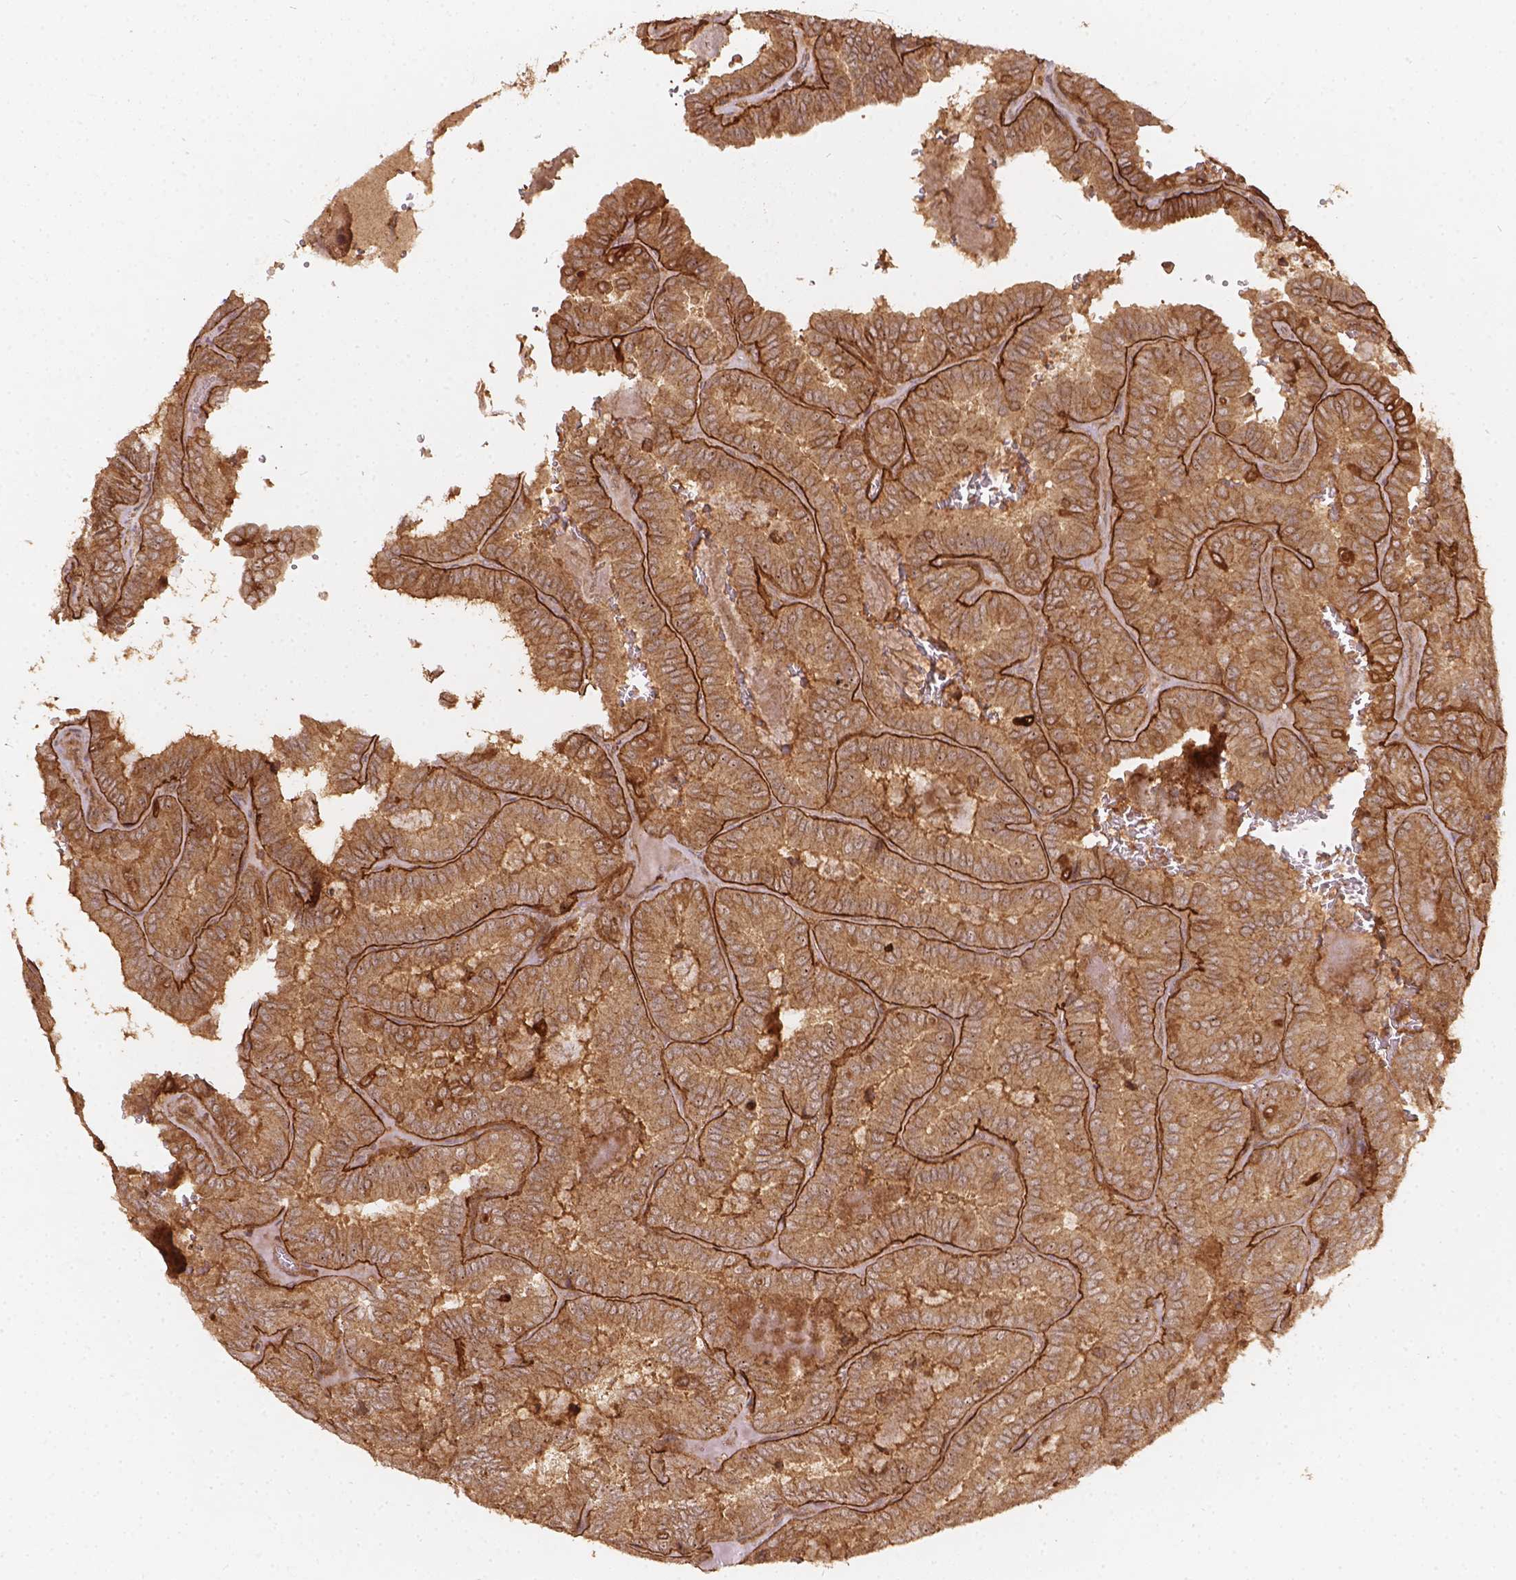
{"staining": {"intensity": "strong", "quantity": ">75%", "location": "cytoplasmic/membranous"}, "tissue": "thyroid cancer", "cell_type": "Tumor cells", "image_type": "cancer", "snomed": [{"axis": "morphology", "description": "Papillary adenocarcinoma, NOS"}, {"axis": "topography", "description": "Thyroid gland"}], "caption": "Brown immunohistochemical staining in thyroid cancer displays strong cytoplasmic/membranous positivity in approximately >75% of tumor cells.", "gene": "XPR1", "patient": {"sex": "female", "age": 75}}